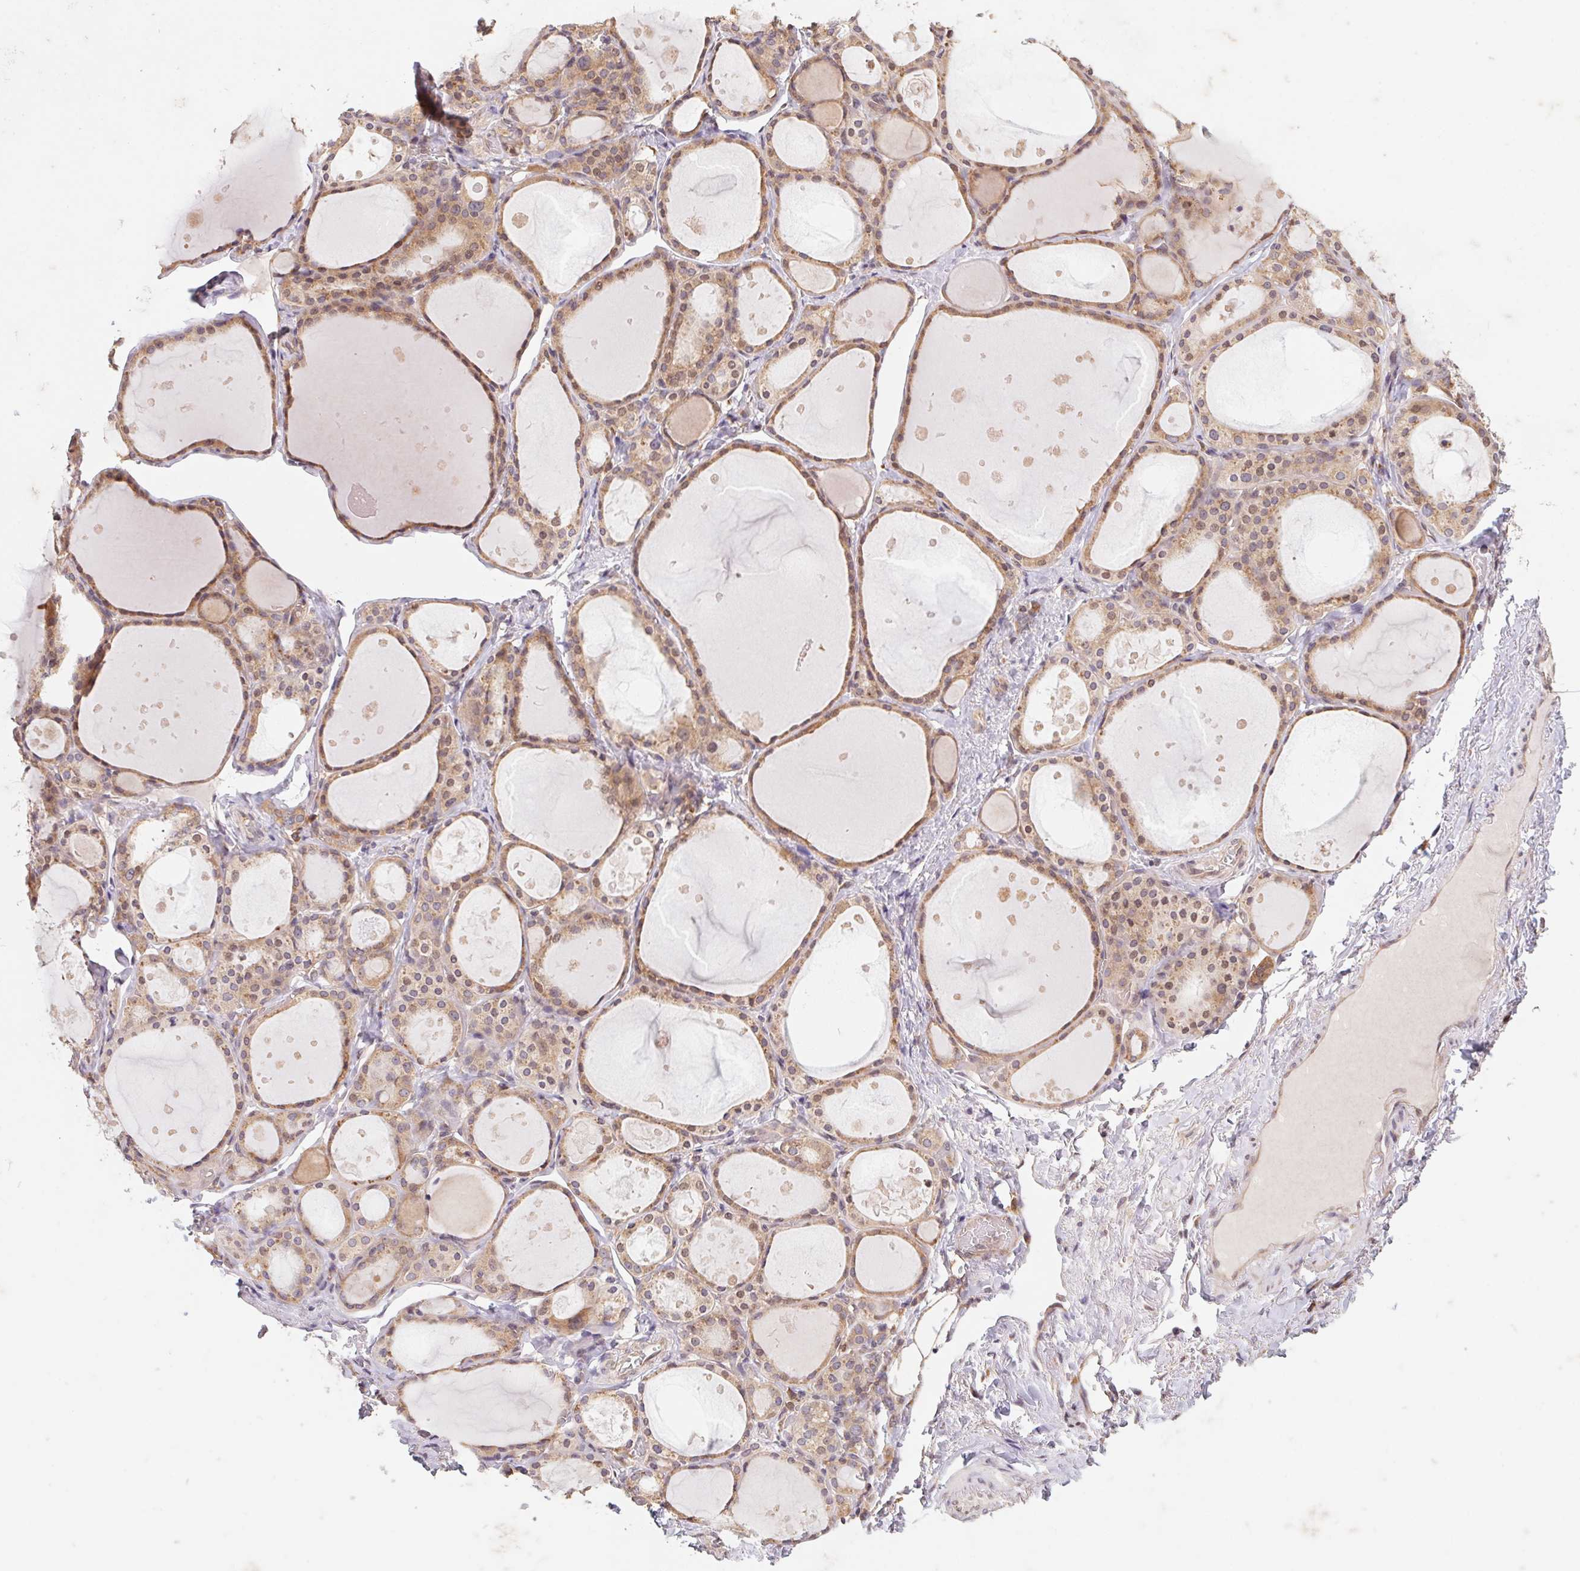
{"staining": {"intensity": "moderate", "quantity": ">75%", "location": "cytoplasmic/membranous"}, "tissue": "thyroid gland", "cell_type": "Glandular cells", "image_type": "normal", "snomed": [{"axis": "morphology", "description": "Normal tissue, NOS"}, {"axis": "topography", "description": "Thyroid gland"}], "caption": "Glandular cells demonstrate moderate cytoplasmic/membranous positivity in approximately >75% of cells in unremarkable thyroid gland. The protein is stained brown, and the nuclei are stained in blue (DAB IHC with brightfield microscopy, high magnification).", "gene": "RPL27A", "patient": {"sex": "male", "age": 68}}